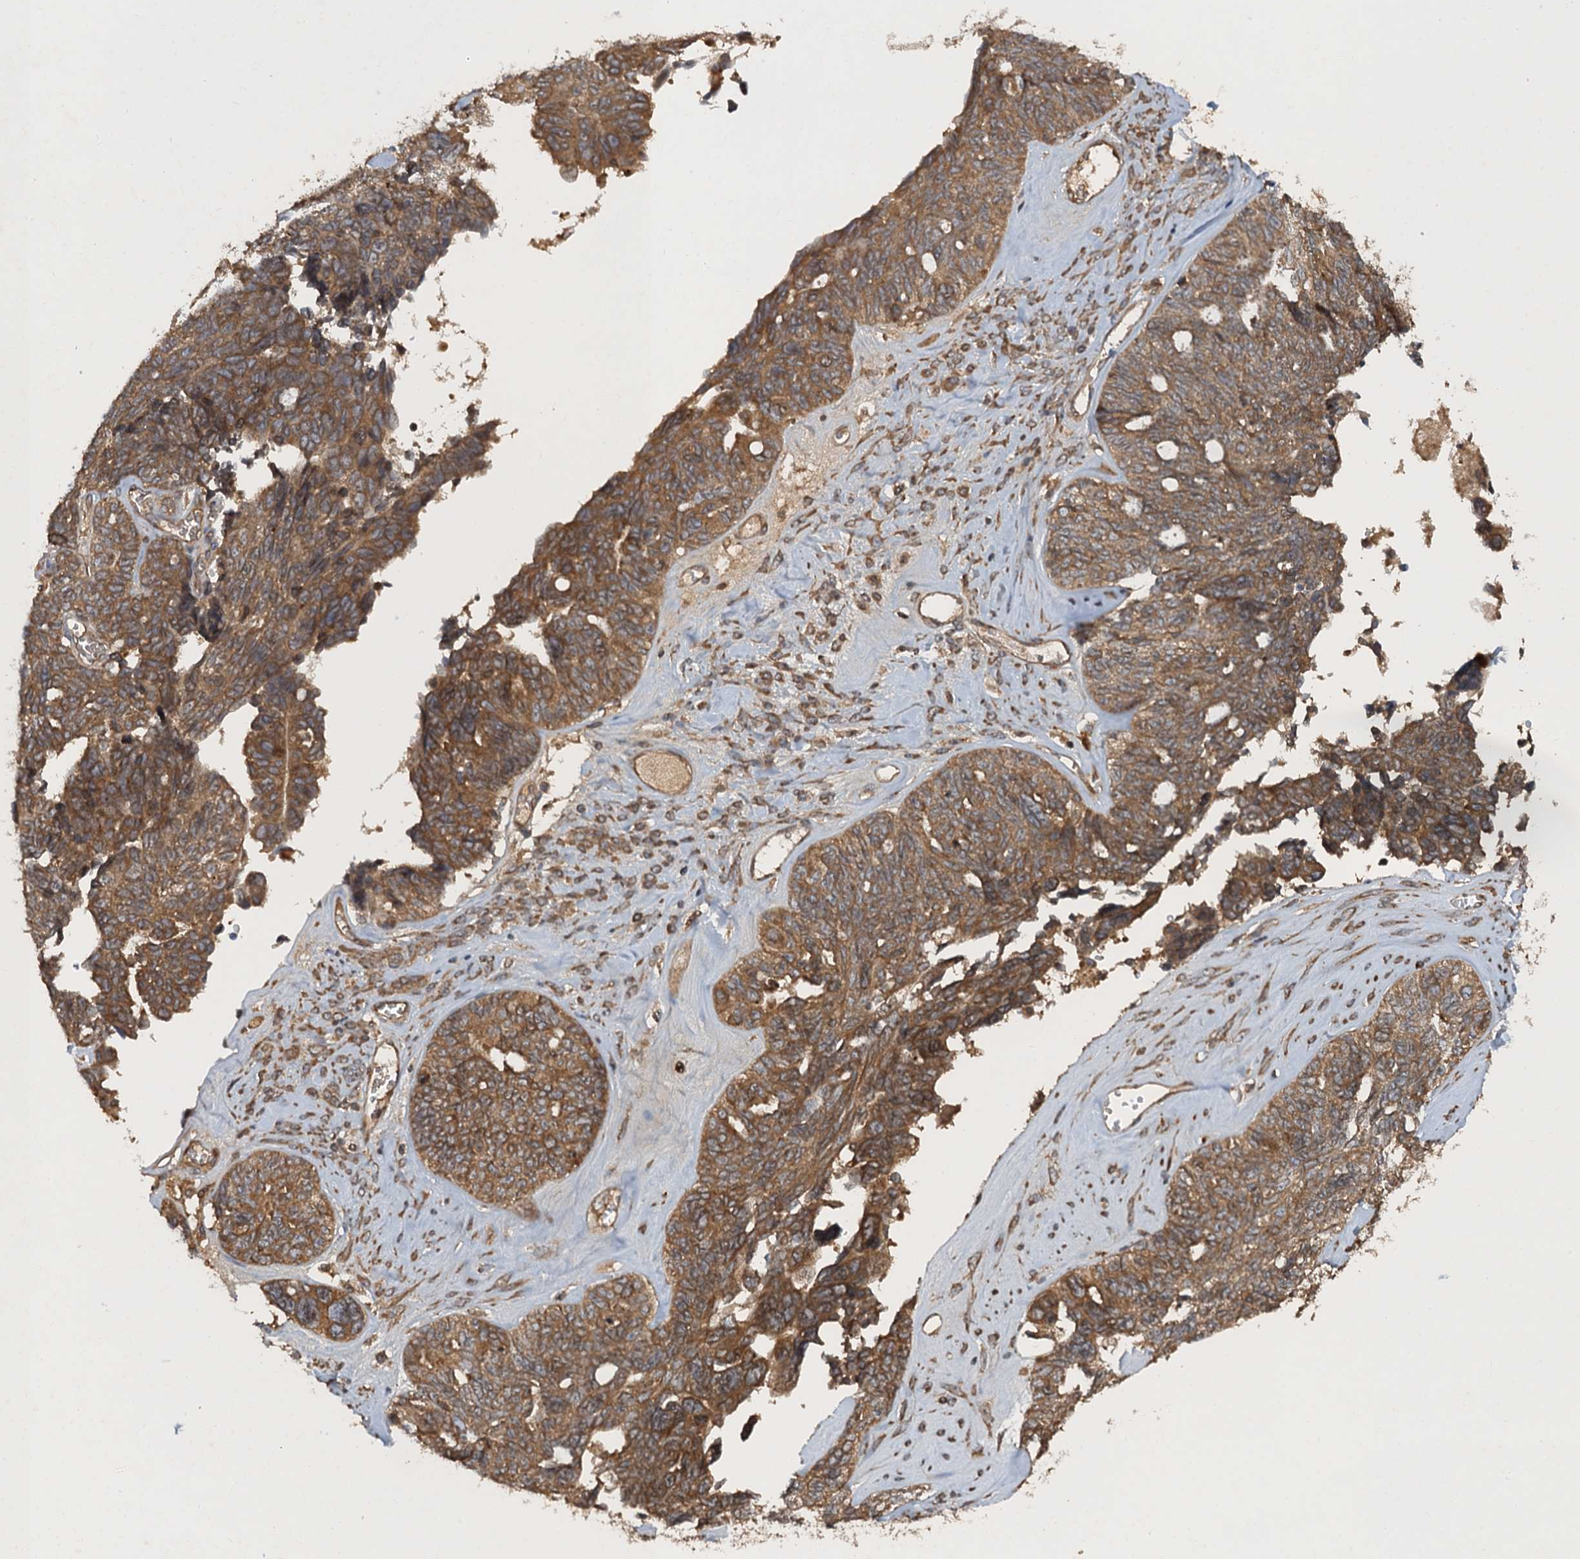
{"staining": {"intensity": "moderate", "quantity": ">75%", "location": "cytoplasmic/membranous"}, "tissue": "ovarian cancer", "cell_type": "Tumor cells", "image_type": "cancer", "snomed": [{"axis": "morphology", "description": "Cystadenocarcinoma, serous, NOS"}, {"axis": "topography", "description": "Ovary"}], "caption": "Approximately >75% of tumor cells in serous cystadenocarcinoma (ovarian) reveal moderate cytoplasmic/membranous protein staining as visualized by brown immunohistochemical staining.", "gene": "GLE1", "patient": {"sex": "female", "age": 79}}